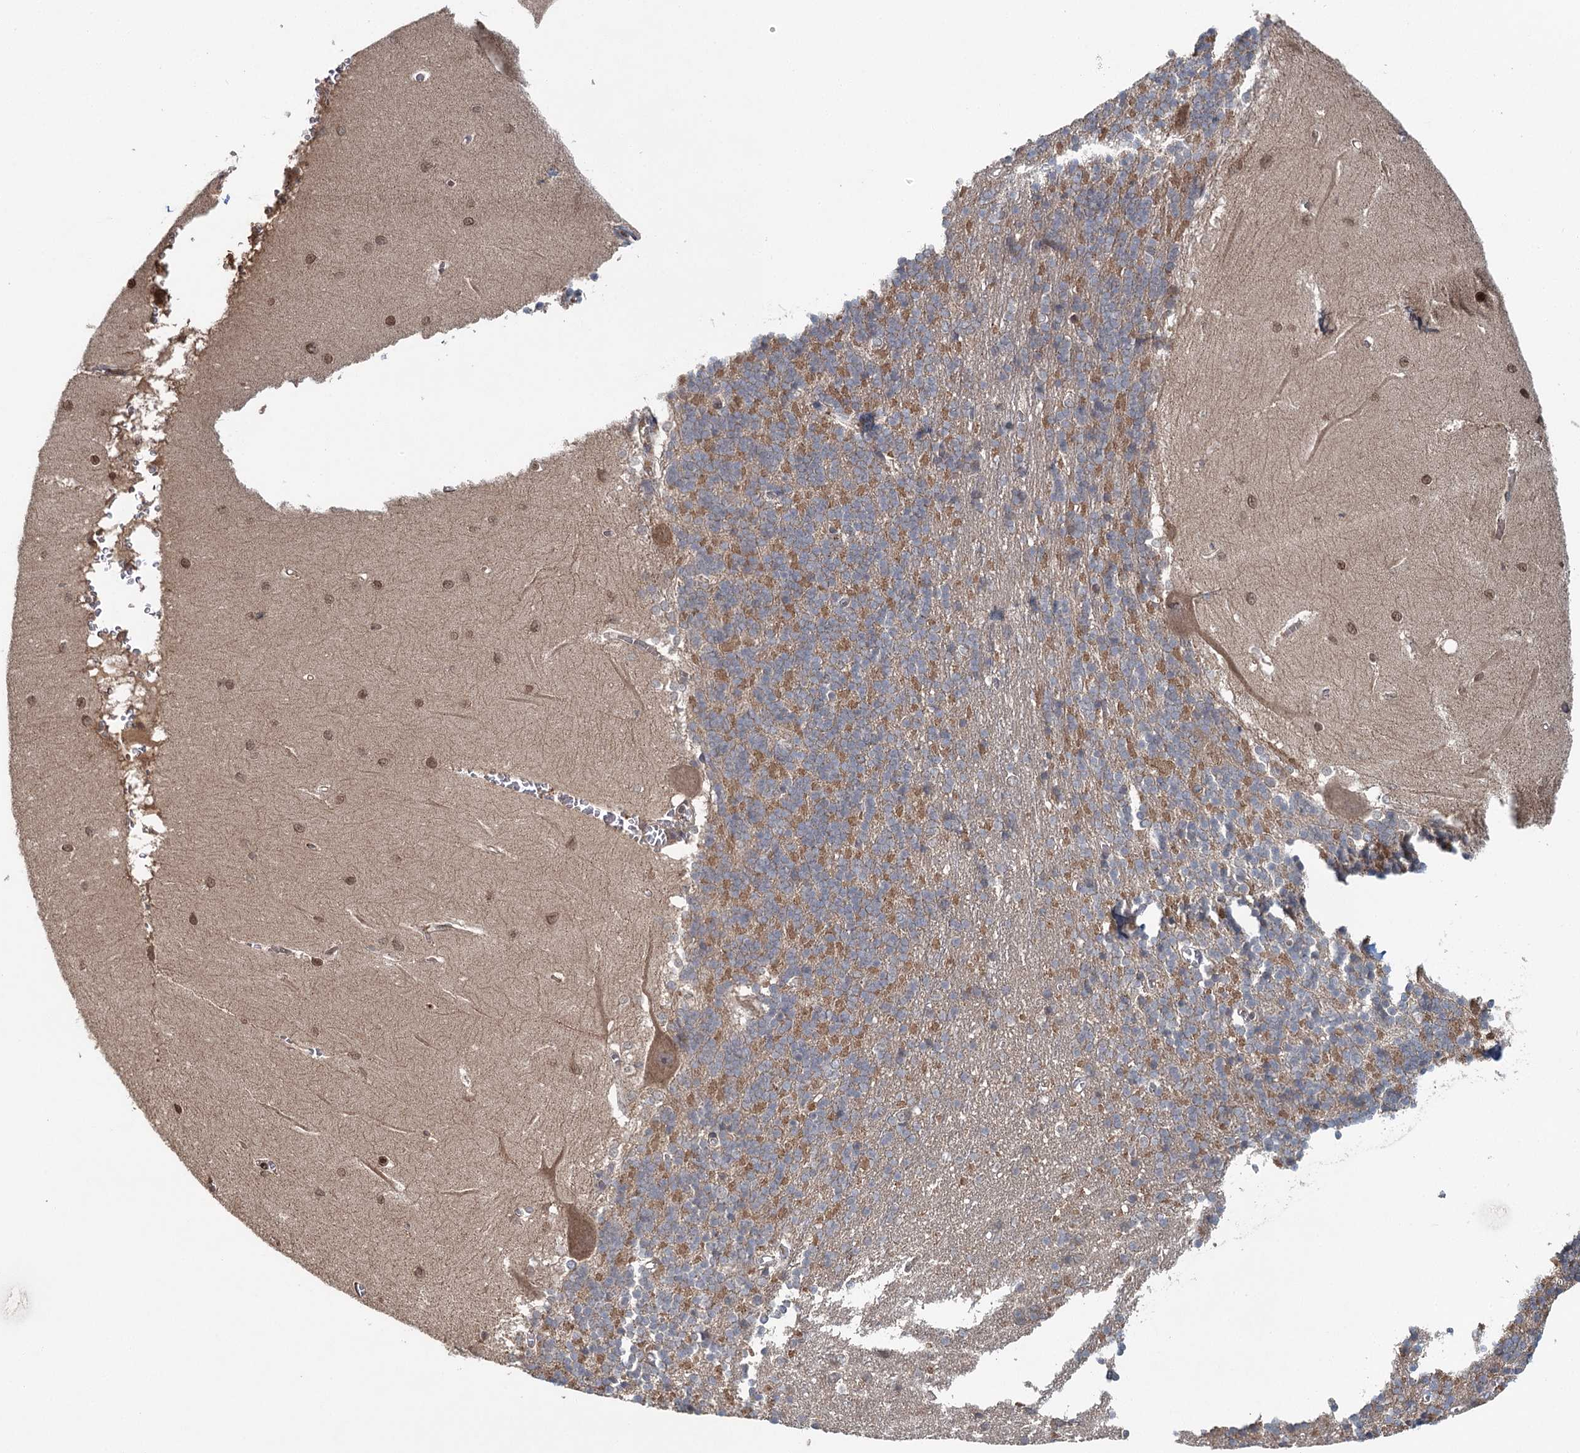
{"staining": {"intensity": "moderate", "quantity": "25%-75%", "location": "cytoplasmic/membranous"}, "tissue": "cerebellum", "cell_type": "Cells in granular layer", "image_type": "normal", "snomed": [{"axis": "morphology", "description": "Normal tissue, NOS"}, {"axis": "topography", "description": "Cerebellum"}], "caption": "High-magnification brightfield microscopy of normal cerebellum stained with DAB (brown) and counterstained with hematoxylin (blue). cells in granular layer exhibit moderate cytoplasmic/membranous positivity is present in about25%-75% of cells.", "gene": "ENSG00000273217", "patient": {"sex": "male", "age": 37}}